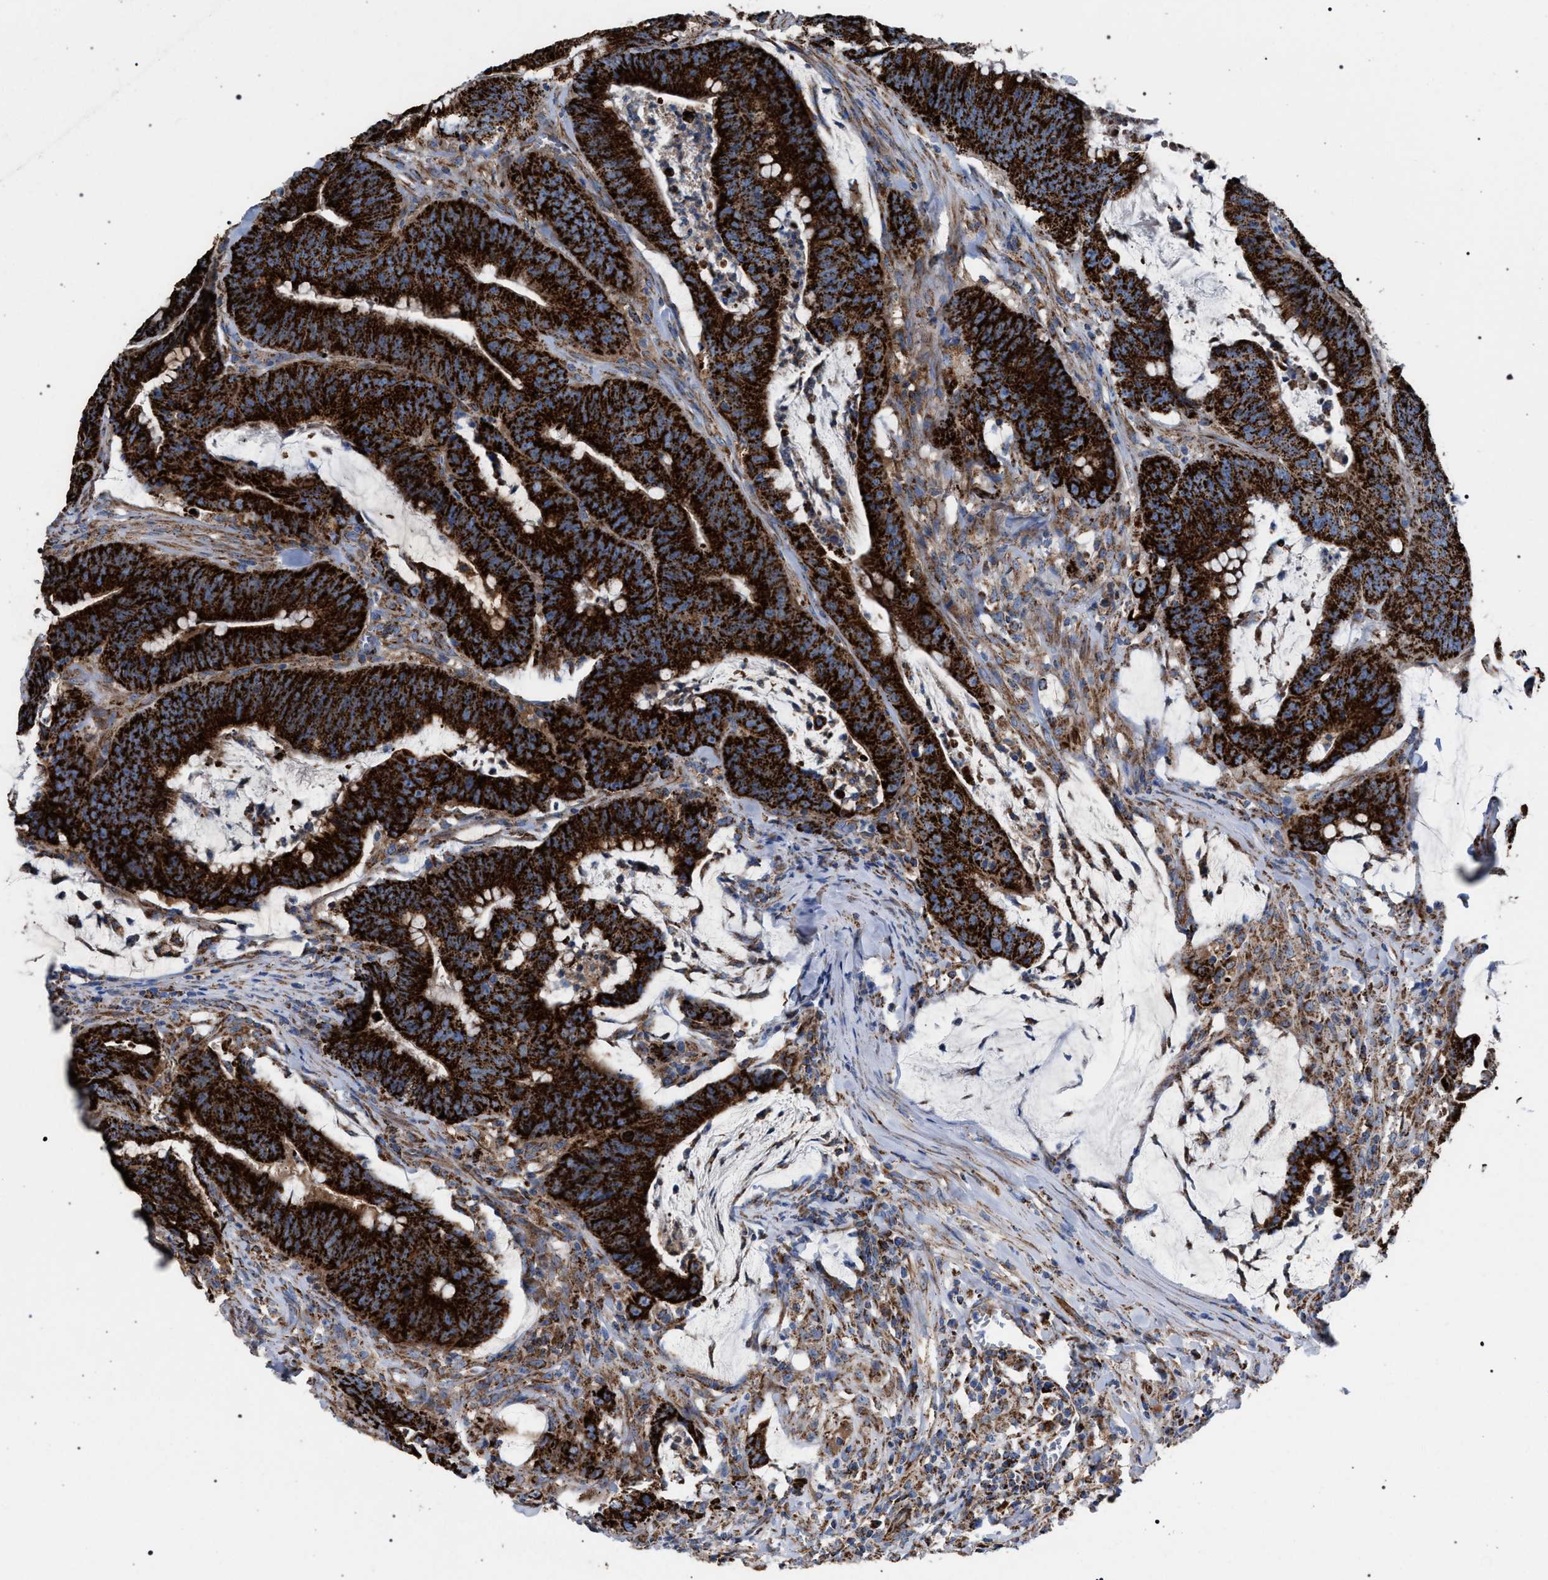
{"staining": {"intensity": "strong", "quantity": ">75%", "location": "cytoplasmic/membranous"}, "tissue": "colorectal cancer", "cell_type": "Tumor cells", "image_type": "cancer", "snomed": [{"axis": "morphology", "description": "Adenocarcinoma, NOS"}, {"axis": "topography", "description": "Colon"}], "caption": "IHC image of neoplastic tissue: human colorectal cancer (adenocarcinoma) stained using IHC displays high levels of strong protein expression localized specifically in the cytoplasmic/membranous of tumor cells, appearing as a cytoplasmic/membranous brown color.", "gene": "VPS13A", "patient": {"sex": "male", "age": 45}}